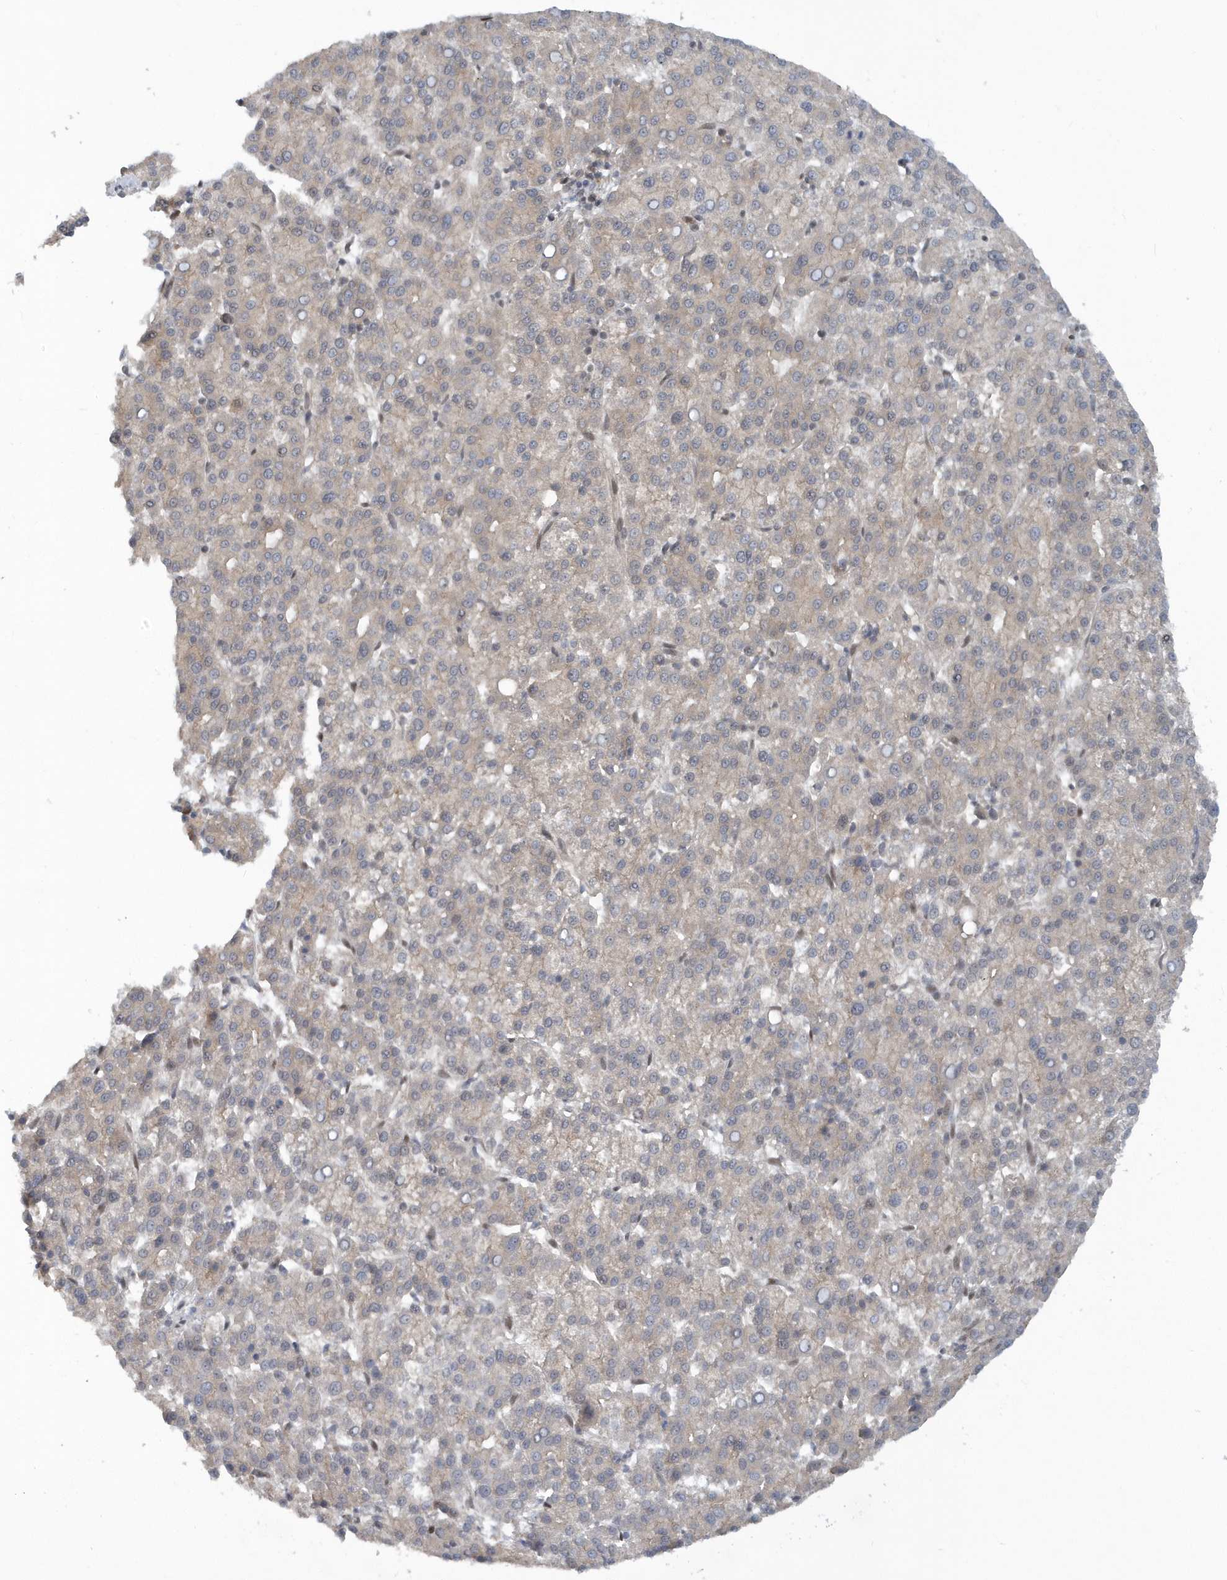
{"staining": {"intensity": "negative", "quantity": "none", "location": "none"}, "tissue": "liver cancer", "cell_type": "Tumor cells", "image_type": "cancer", "snomed": [{"axis": "morphology", "description": "Carcinoma, Hepatocellular, NOS"}, {"axis": "topography", "description": "Liver"}], "caption": "Liver hepatocellular carcinoma was stained to show a protein in brown. There is no significant staining in tumor cells.", "gene": "ATG4A", "patient": {"sex": "female", "age": 58}}